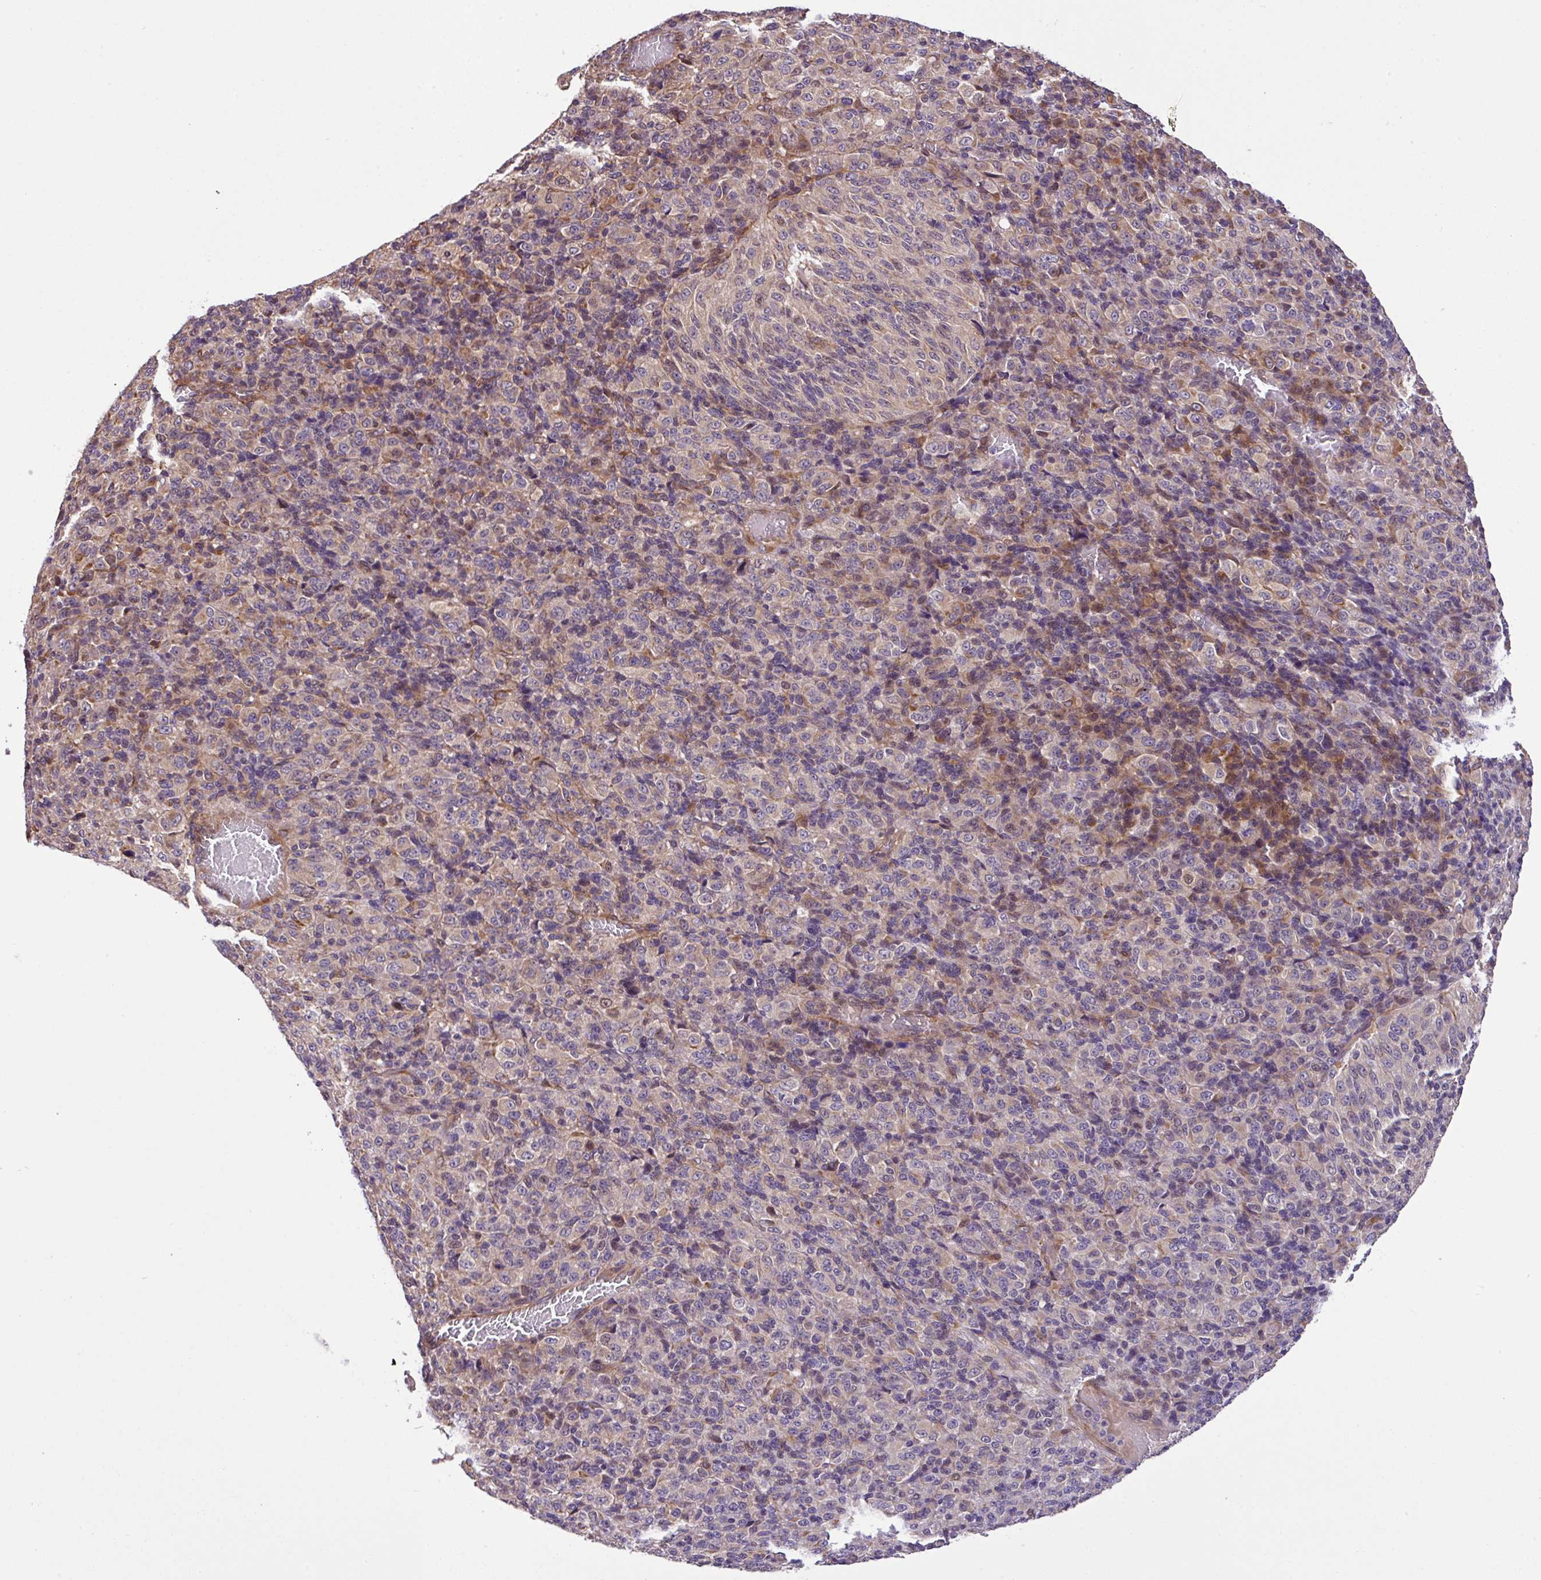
{"staining": {"intensity": "negative", "quantity": "none", "location": "none"}, "tissue": "melanoma", "cell_type": "Tumor cells", "image_type": "cancer", "snomed": [{"axis": "morphology", "description": "Malignant melanoma, Metastatic site"}, {"axis": "topography", "description": "Brain"}], "caption": "An image of human malignant melanoma (metastatic site) is negative for staining in tumor cells.", "gene": "DLGAP4", "patient": {"sex": "female", "age": 56}}